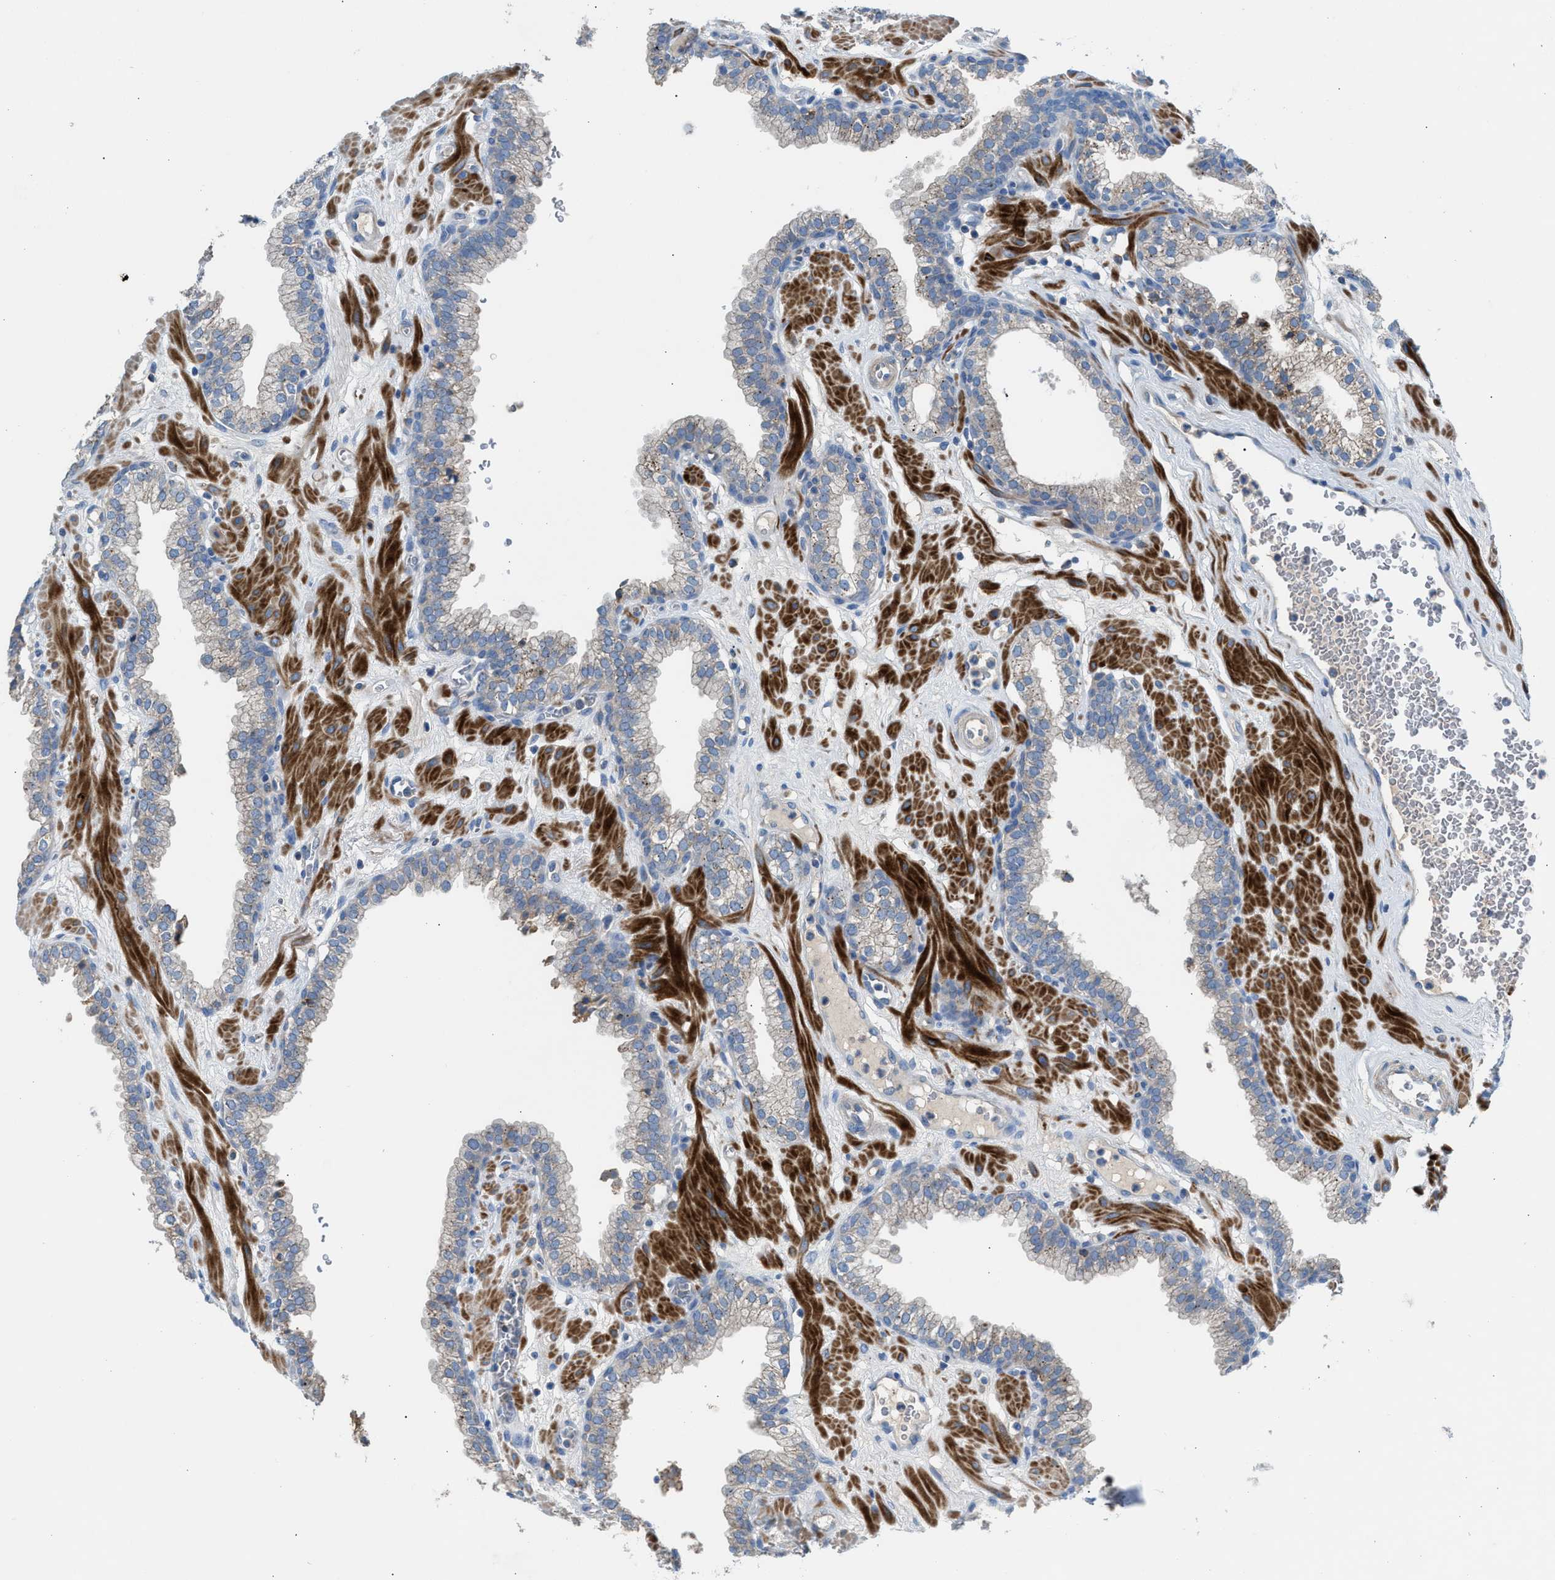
{"staining": {"intensity": "negative", "quantity": "none", "location": "none"}, "tissue": "prostate", "cell_type": "Glandular cells", "image_type": "normal", "snomed": [{"axis": "morphology", "description": "Normal tissue, NOS"}, {"axis": "morphology", "description": "Urothelial carcinoma, Low grade"}, {"axis": "topography", "description": "Urinary bladder"}, {"axis": "topography", "description": "Prostate"}], "caption": "IHC of unremarkable human prostate displays no positivity in glandular cells. (Brightfield microscopy of DAB (3,3'-diaminobenzidine) IHC at high magnification).", "gene": "AOAH", "patient": {"sex": "male", "age": 60}}